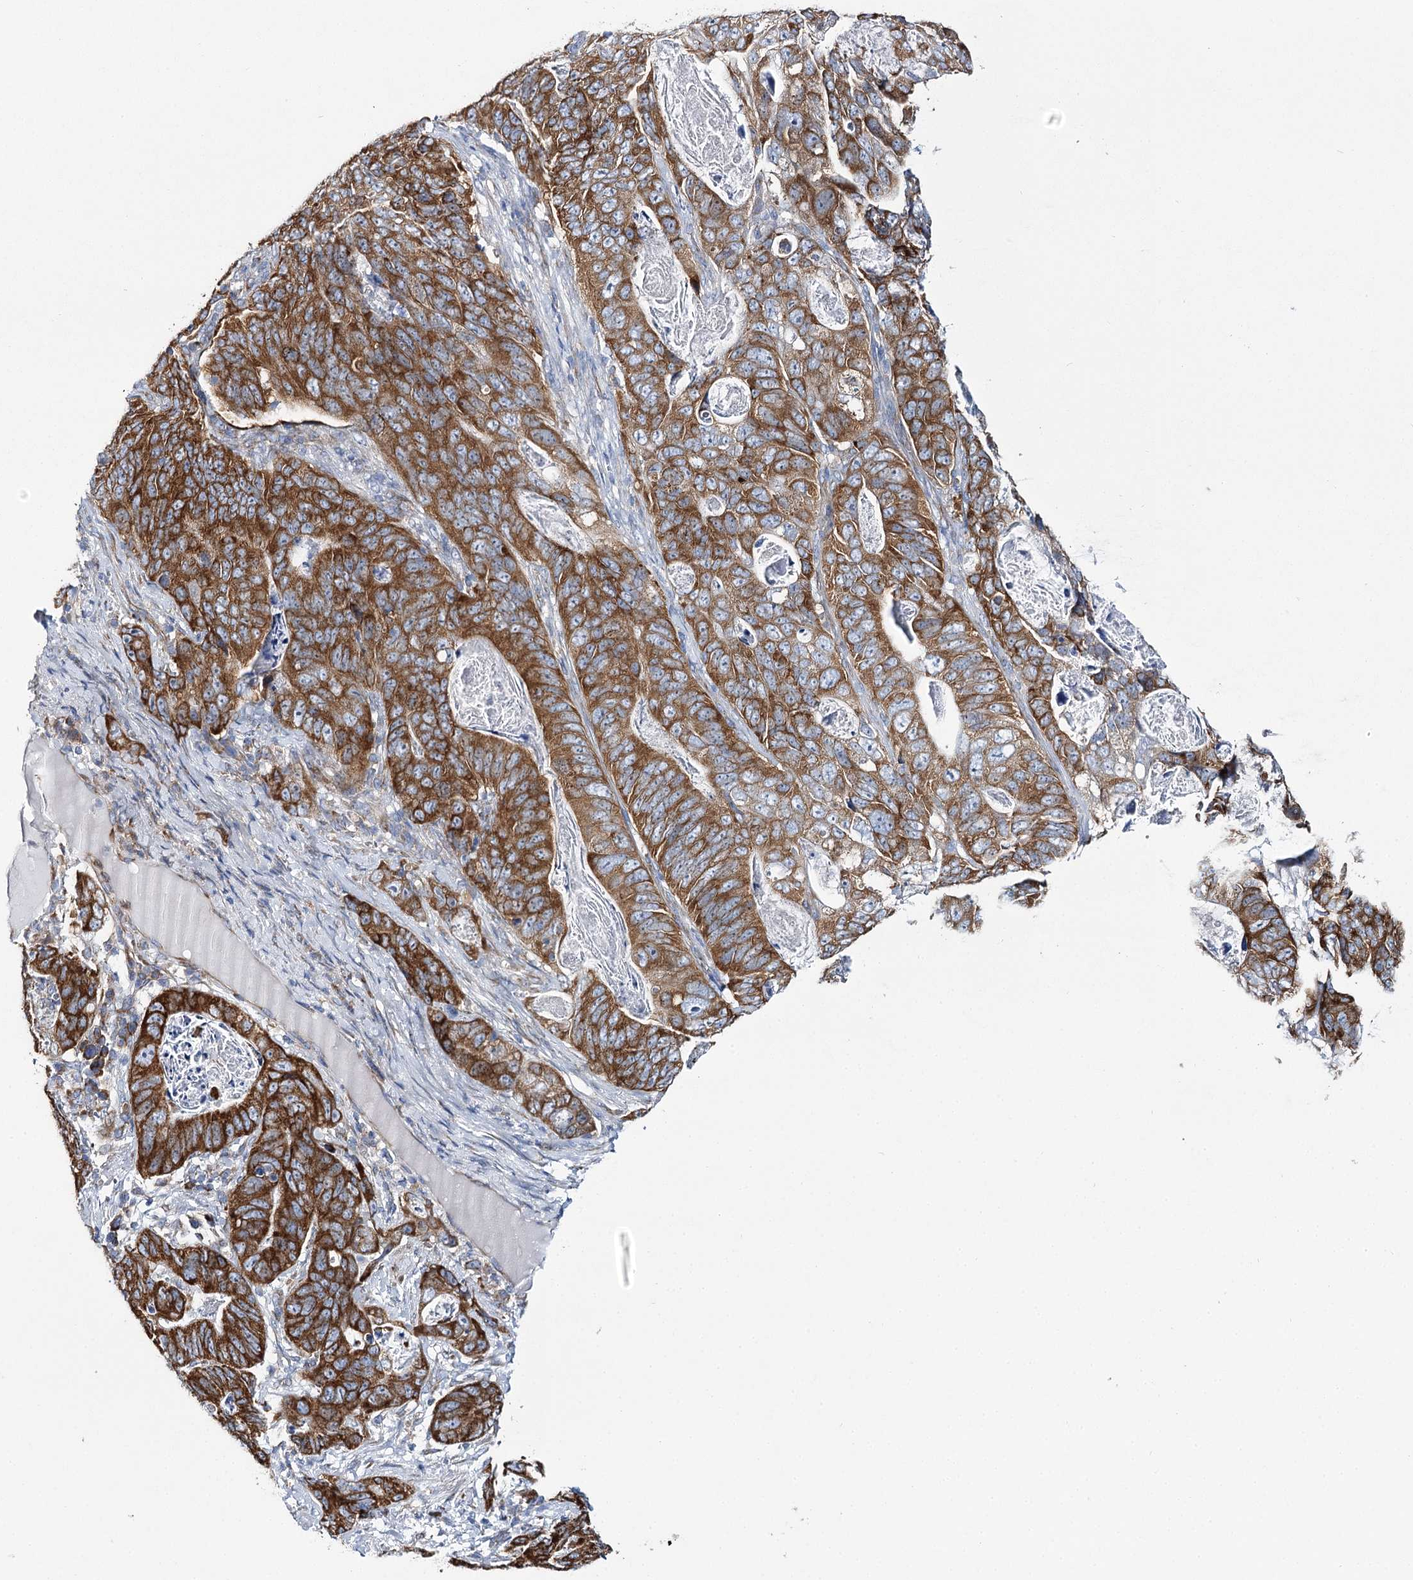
{"staining": {"intensity": "strong", "quantity": ">75%", "location": "cytoplasmic/membranous"}, "tissue": "stomach cancer", "cell_type": "Tumor cells", "image_type": "cancer", "snomed": [{"axis": "morphology", "description": "Normal tissue, NOS"}, {"axis": "morphology", "description": "Adenocarcinoma, NOS"}, {"axis": "topography", "description": "Stomach"}], "caption": "About >75% of tumor cells in human stomach cancer (adenocarcinoma) display strong cytoplasmic/membranous protein positivity as visualized by brown immunohistochemical staining.", "gene": "THUMPD3", "patient": {"sex": "female", "age": 89}}